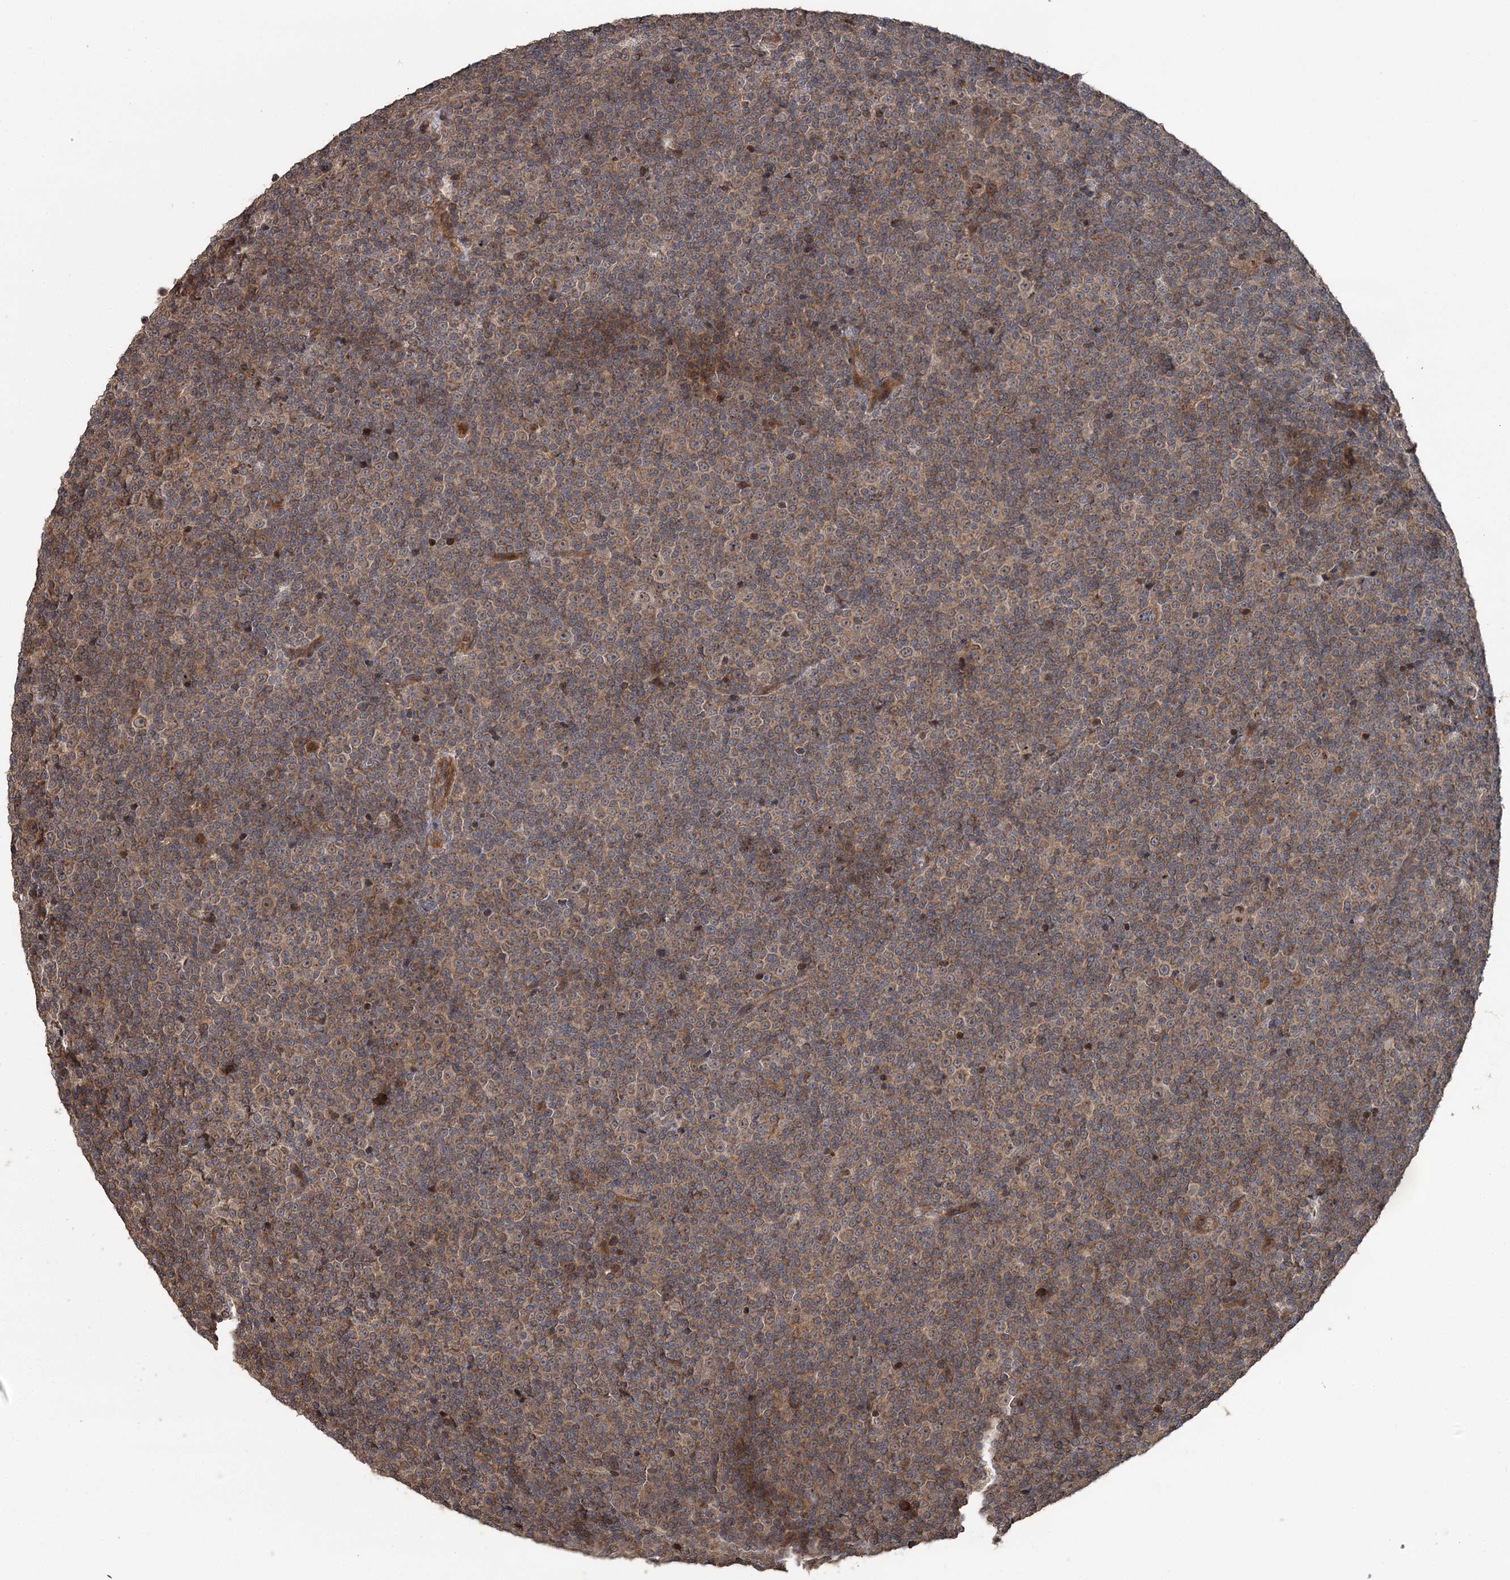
{"staining": {"intensity": "moderate", "quantity": ">75%", "location": "cytoplasmic/membranous"}, "tissue": "lymphoma", "cell_type": "Tumor cells", "image_type": "cancer", "snomed": [{"axis": "morphology", "description": "Malignant lymphoma, non-Hodgkin's type, Low grade"}, {"axis": "topography", "description": "Lymph node"}], "caption": "IHC micrograph of lymphoma stained for a protein (brown), which reveals medium levels of moderate cytoplasmic/membranous expression in about >75% of tumor cells.", "gene": "RAB21", "patient": {"sex": "female", "age": 67}}